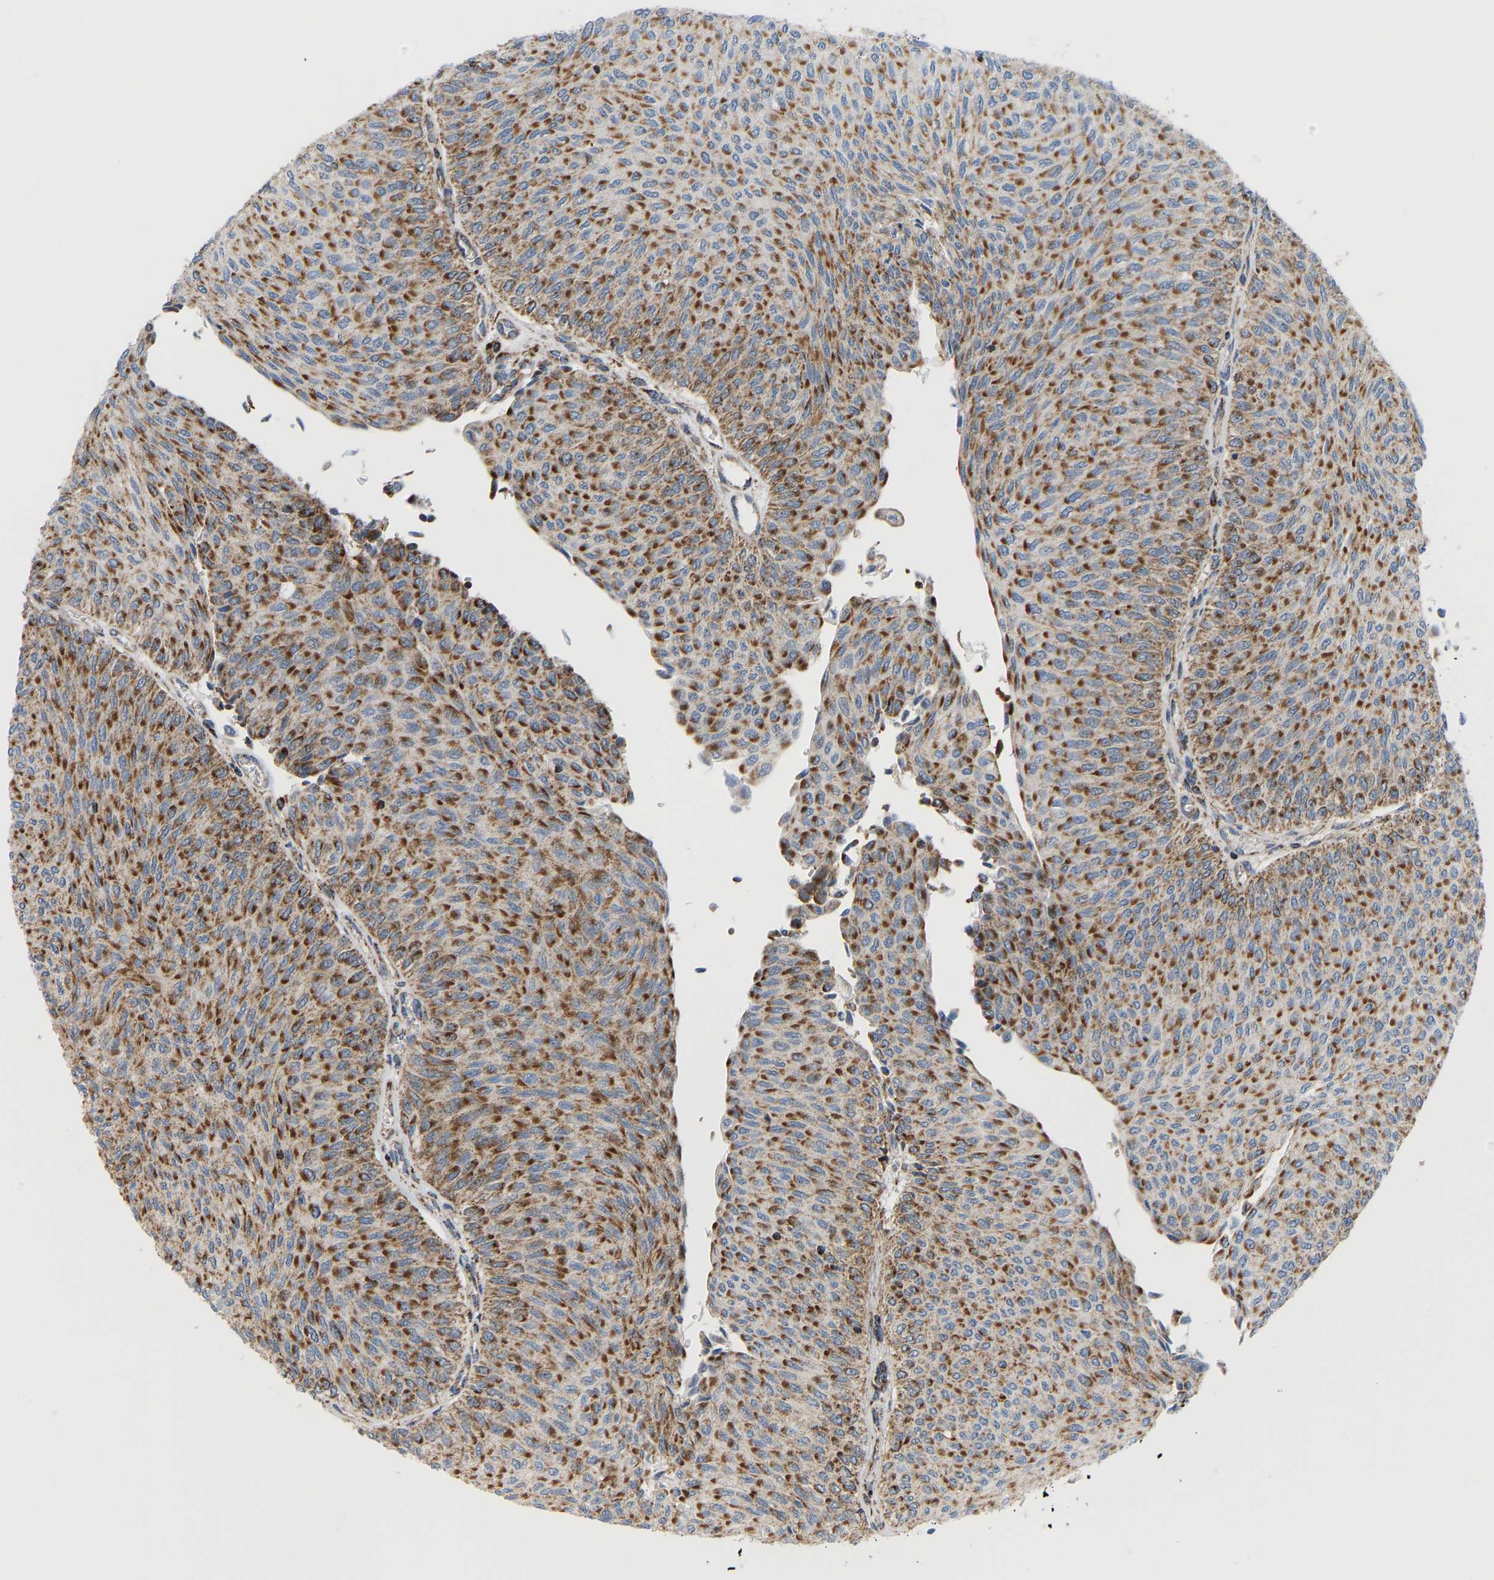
{"staining": {"intensity": "strong", "quantity": ">75%", "location": "cytoplasmic/membranous"}, "tissue": "urothelial cancer", "cell_type": "Tumor cells", "image_type": "cancer", "snomed": [{"axis": "morphology", "description": "Urothelial carcinoma, Low grade"}, {"axis": "topography", "description": "Urinary bladder"}], "caption": "A high-resolution image shows IHC staining of urothelial cancer, which exhibits strong cytoplasmic/membranous staining in about >75% of tumor cells.", "gene": "GPSM2", "patient": {"sex": "male", "age": 78}}